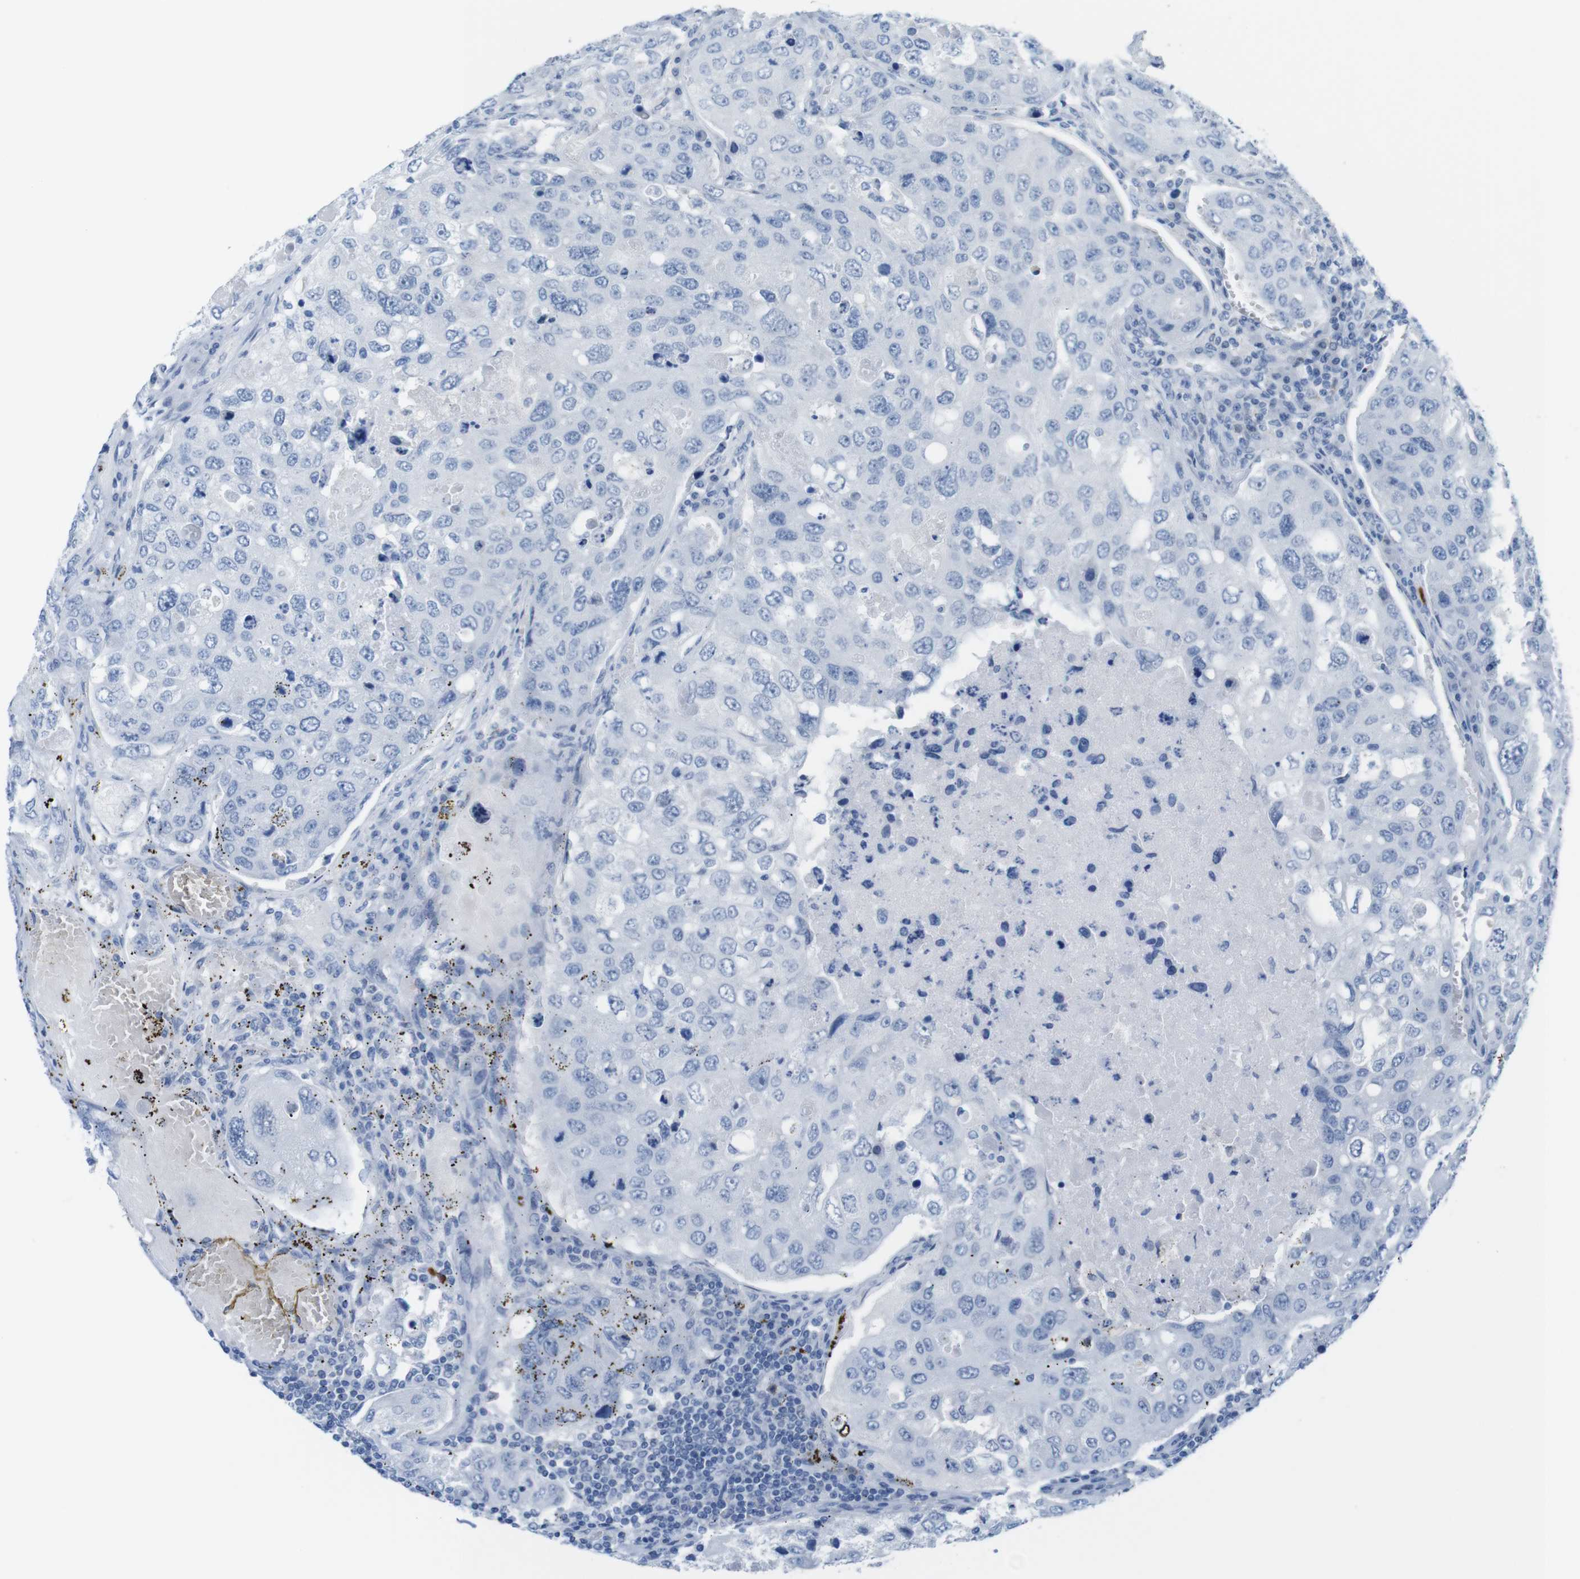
{"staining": {"intensity": "negative", "quantity": "none", "location": "none"}, "tissue": "urothelial cancer", "cell_type": "Tumor cells", "image_type": "cancer", "snomed": [{"axis": "morphology", "description": "Urothelial carcinoma, High grade"}, {"axis": "topography", "description": "Lymph node"}, {"axis": "topography", "description": "Urinary bladder"}], "caption": "IHC of urothelial carcinoma (high-grade) shows no staining in tumor cells.", "gene": "OPN1SW", "patient": {"sex": "male", "age": 51}}